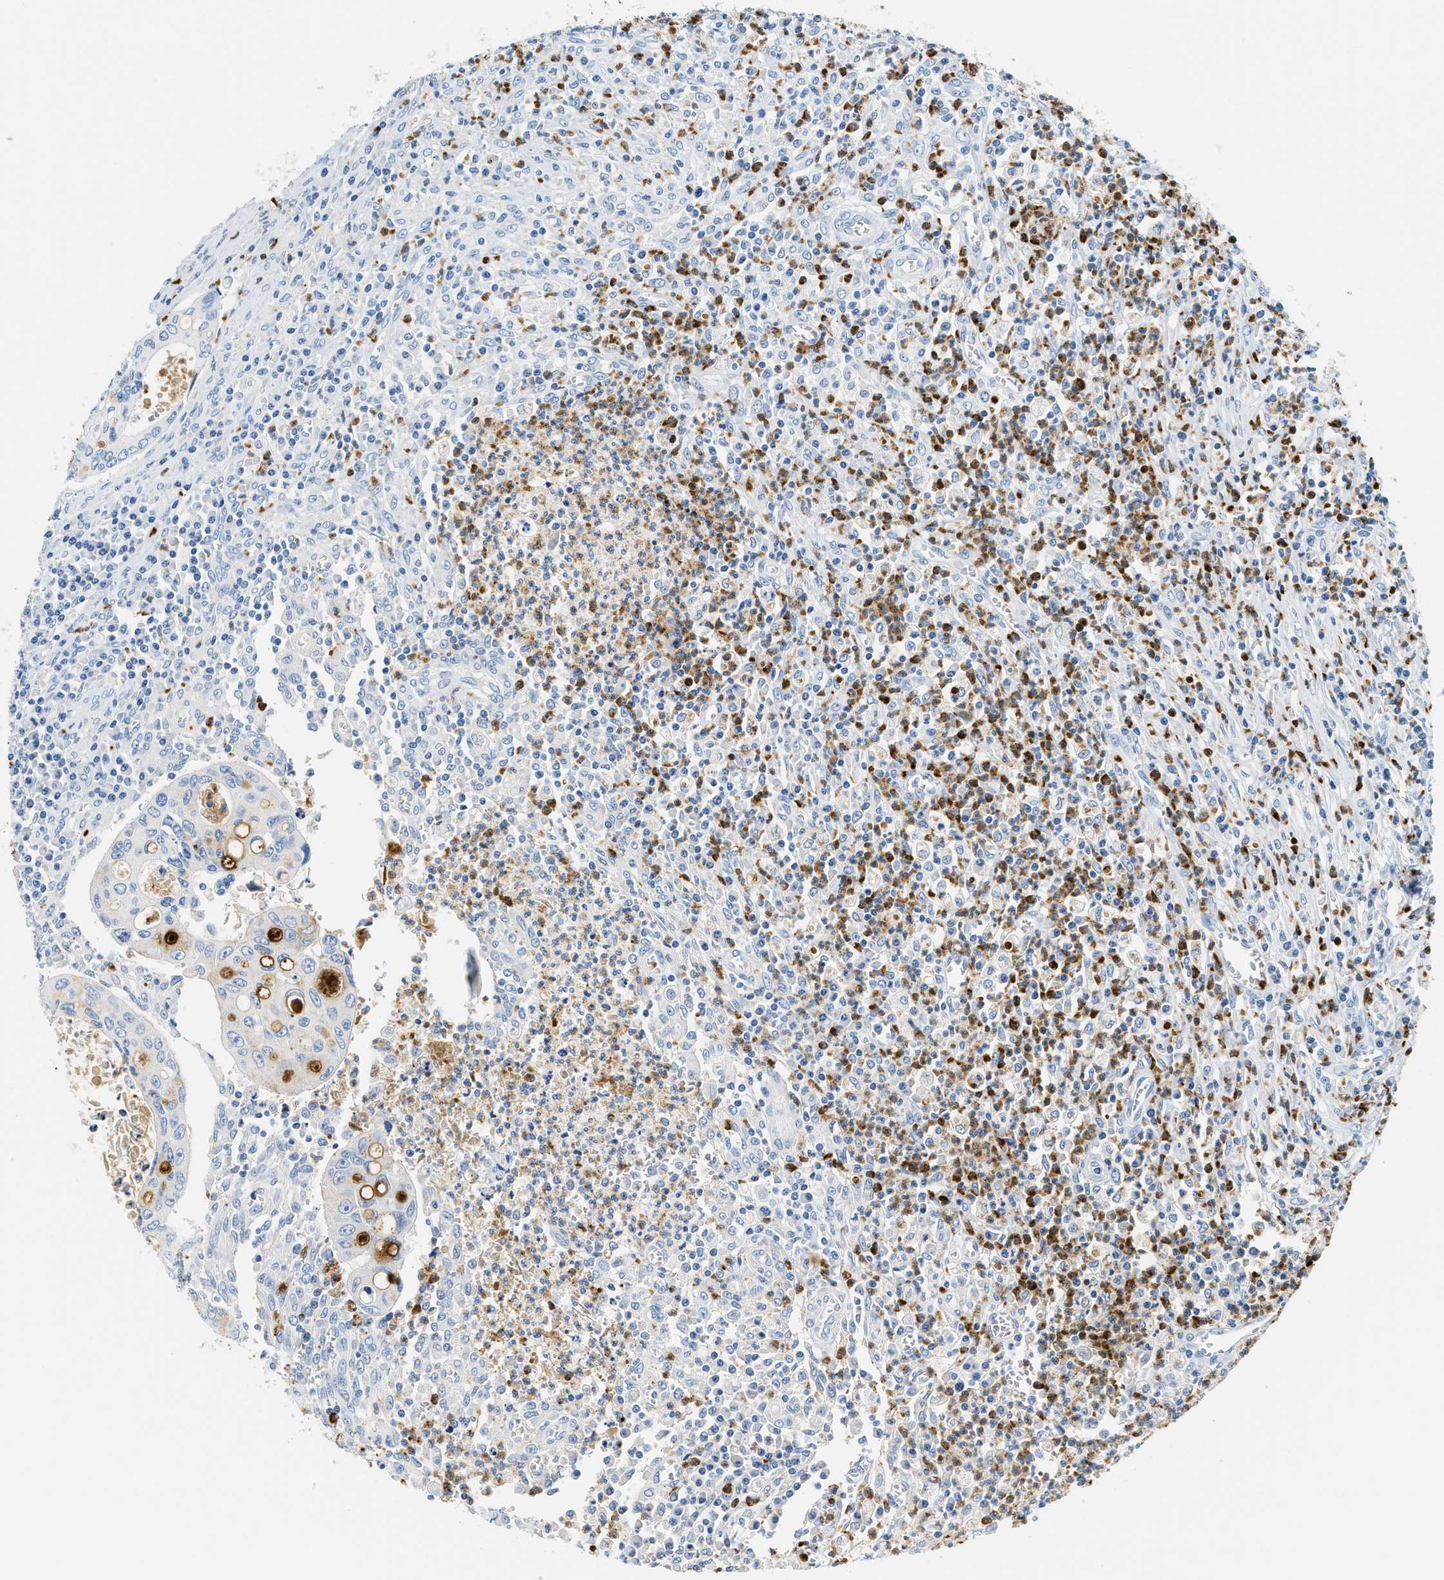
{"staining": {"intensity": "negative", "quantity": "none", "location": "none"}, "tissue": "colorectal cancer", "cell_type": "Tumor cells", "image_type": "cancer", "snomed": [{"axis": "morphology", "description": "Inflammation, NOS"}, {"axis": "morphology", "description": "Adenocarcinoma, NOS"}, {"axis": "topography", "description": "Colon"}], "caption": "Immunohistochemistry of human colorectal cancer reveals no expression in tumor cells.", "gene": "LCN2", "patient": {"sex": "male", "age": 72}}